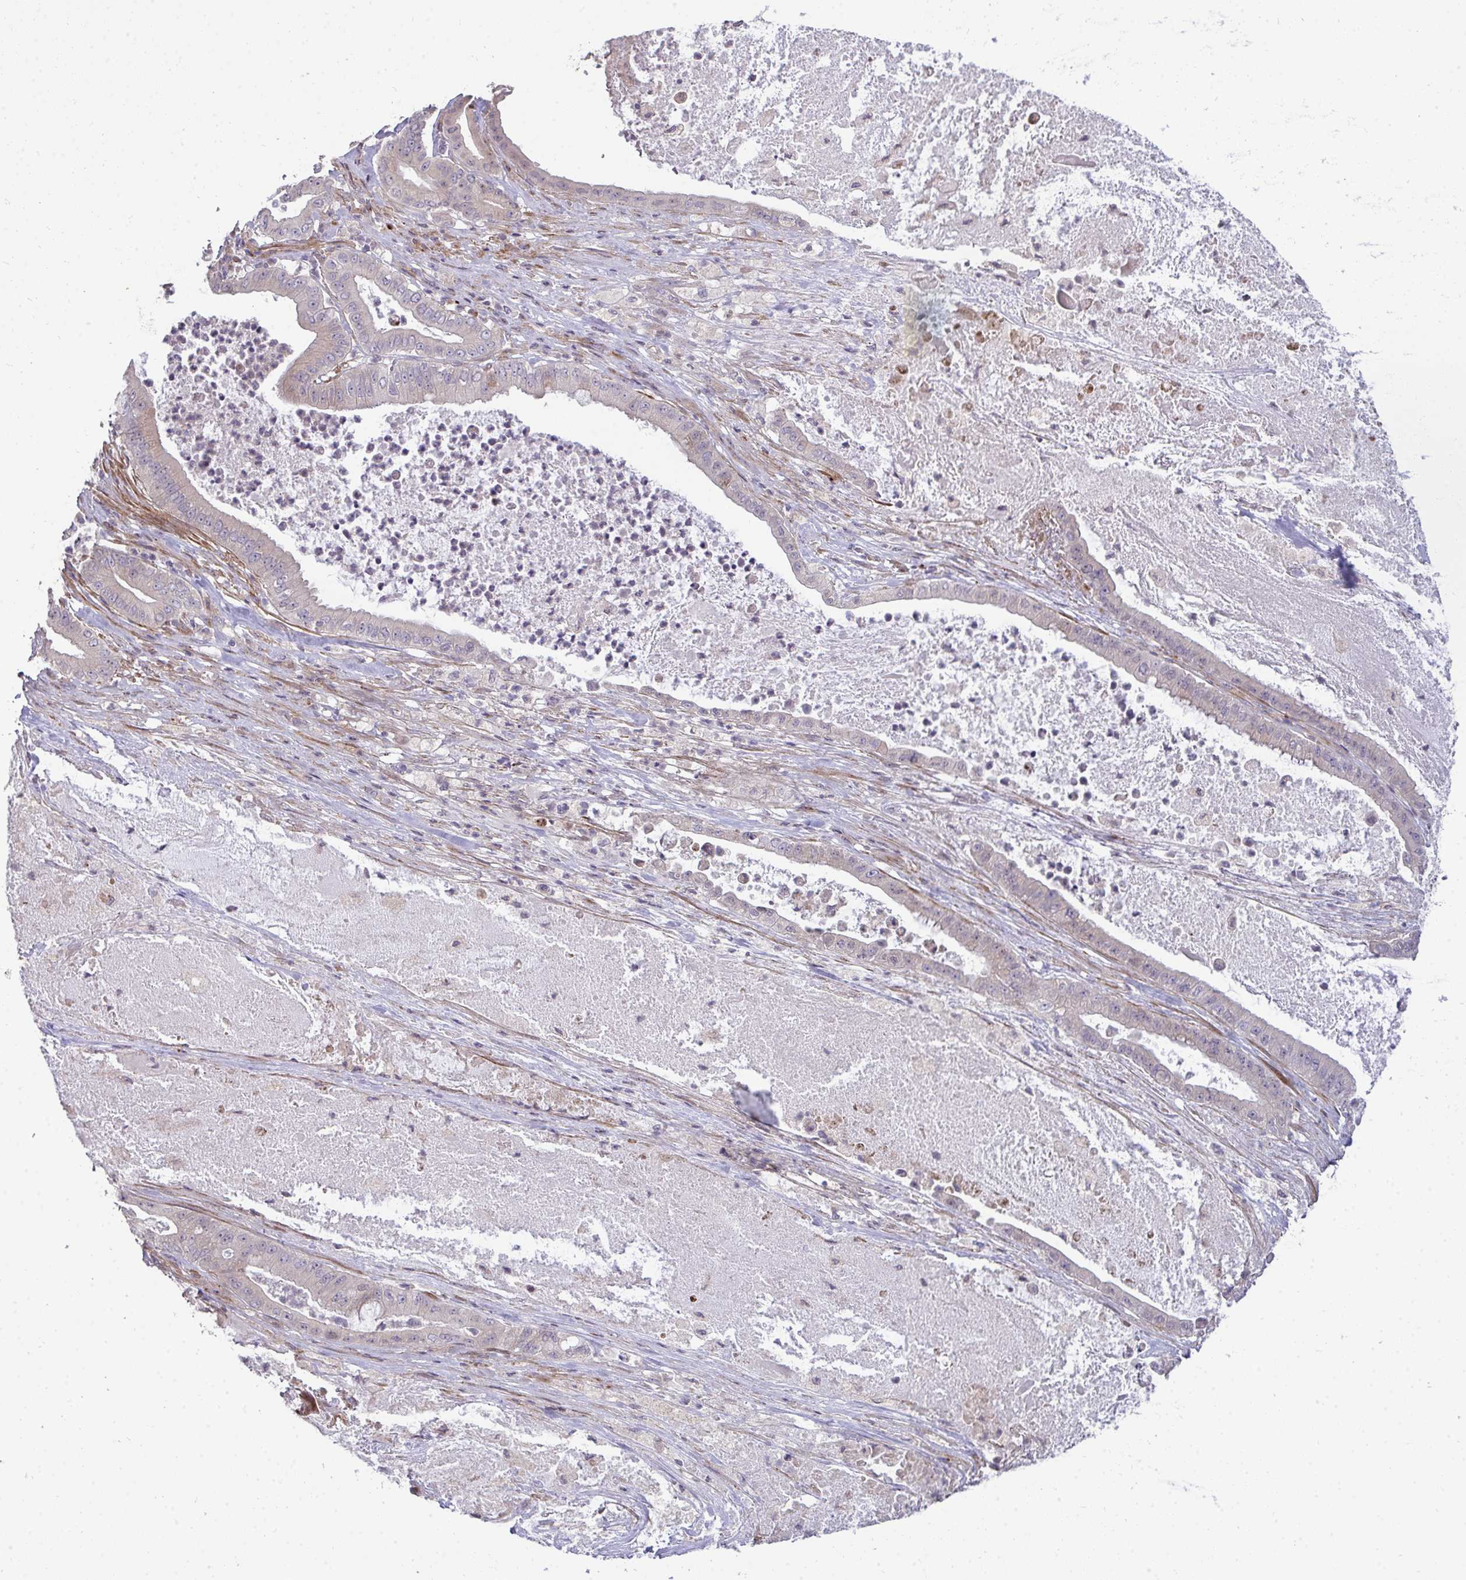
{"staining": {"intensity": "negative", "quantity": "none", "location": "none"}, "tissue": "pancreatic cancer", "cell_type": "Tumor cells", "image_type": "cancer", "snomed": [{"axis": "morphology", "description": "Adenocarcinoma, NOS"}, {"axis": "topography", "description": "Pancreas"}], "caption": "Micrograph shows no protein expression in tumor cells of pancreatic cancer (adenocarcinoma) tissue.", "gene": "SH2D1B", "patient": {"sex": "male", "age": 71}}